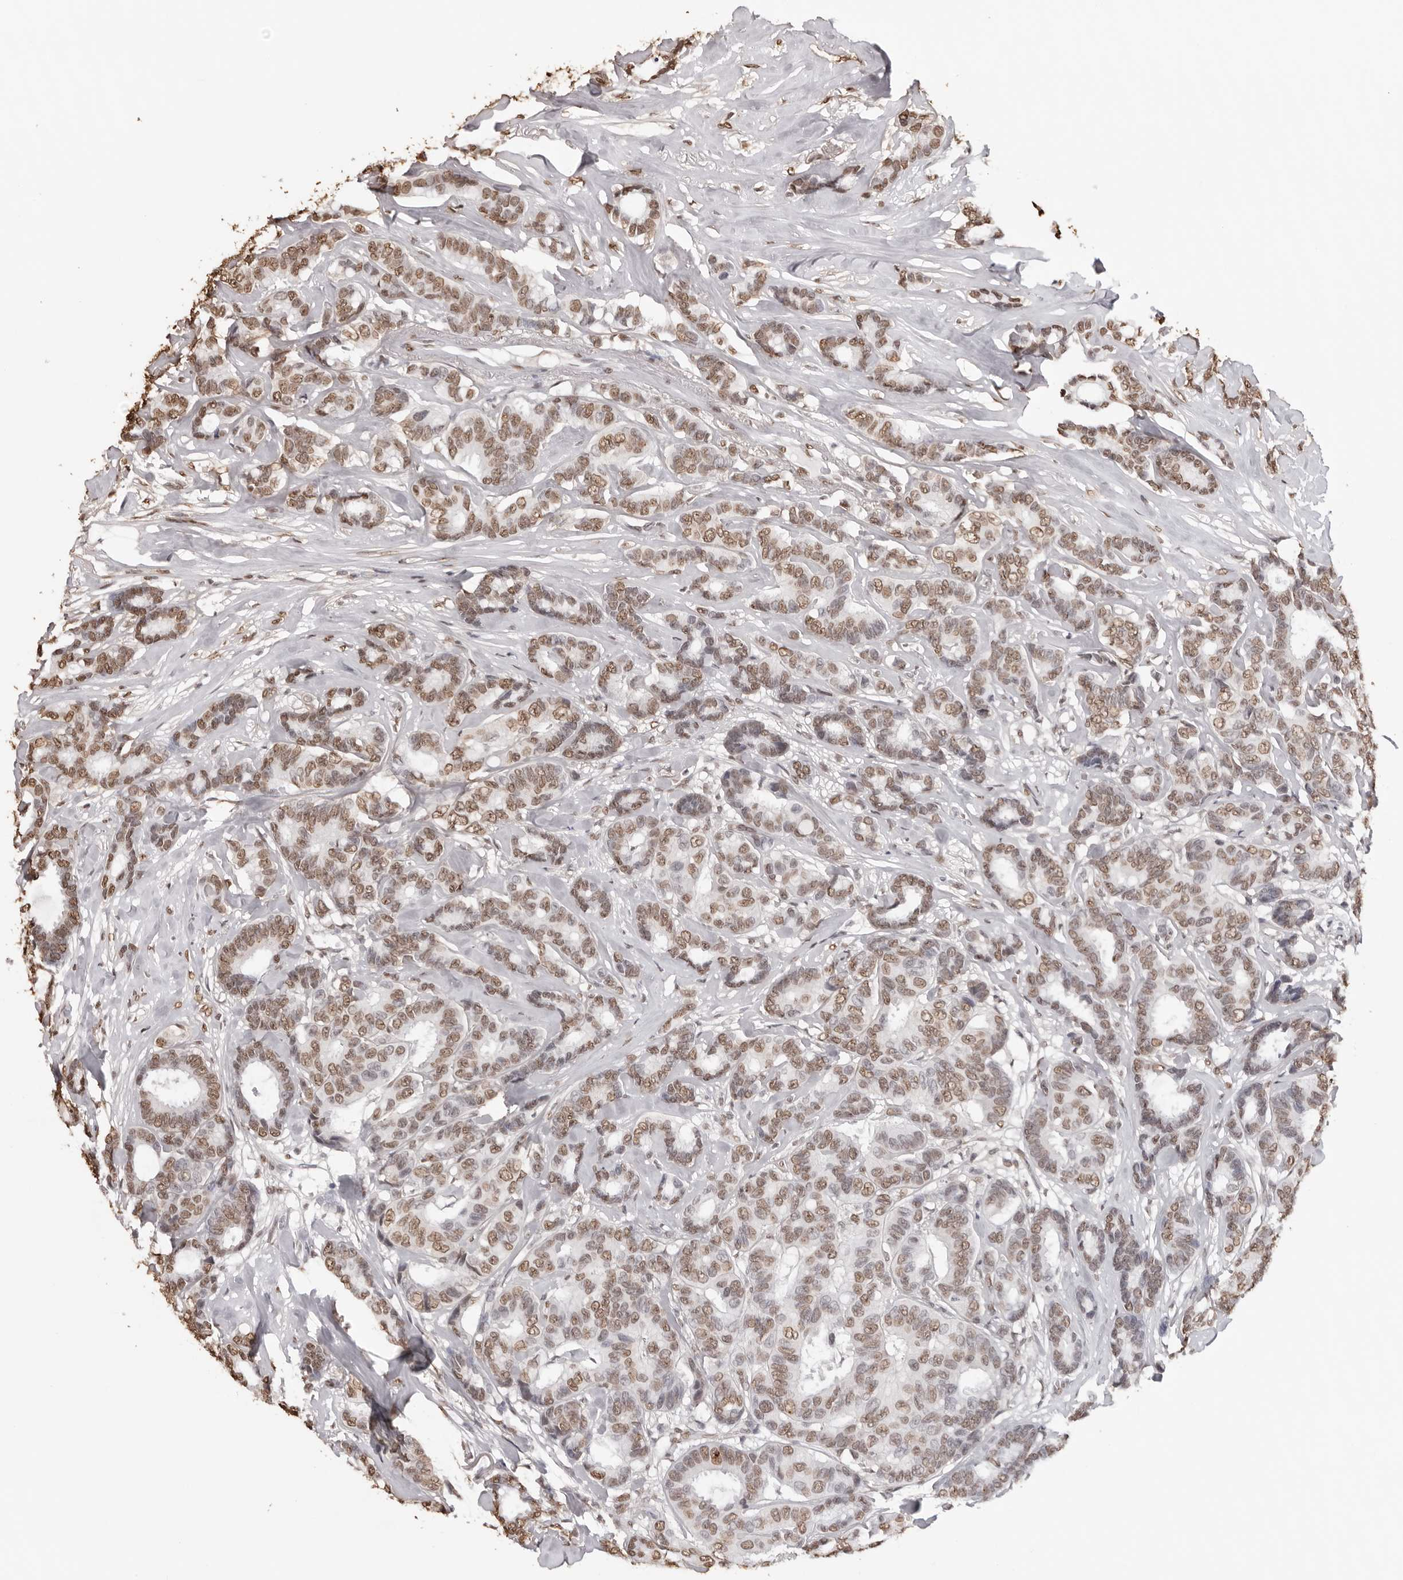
{"staining": {"intensity": "moderate", "quantity": ">75%", "location": "nuclear"}, "tissue": "breast cancer", "cell_type": "Tumor cells", "image_type": "cancer", "snomed": [{"axis": "morphology", "description": "Duct carcinoma"}, {"axis": "topography", "description": "Breast"}], "caption": "Breast cancer was stained to show a protein in brown. There is medium levels of moderate nuclear positivity in about >75% of tumor cells.", "gene": "OLIG3", "patient": {"sex": "female", "age": 87}}